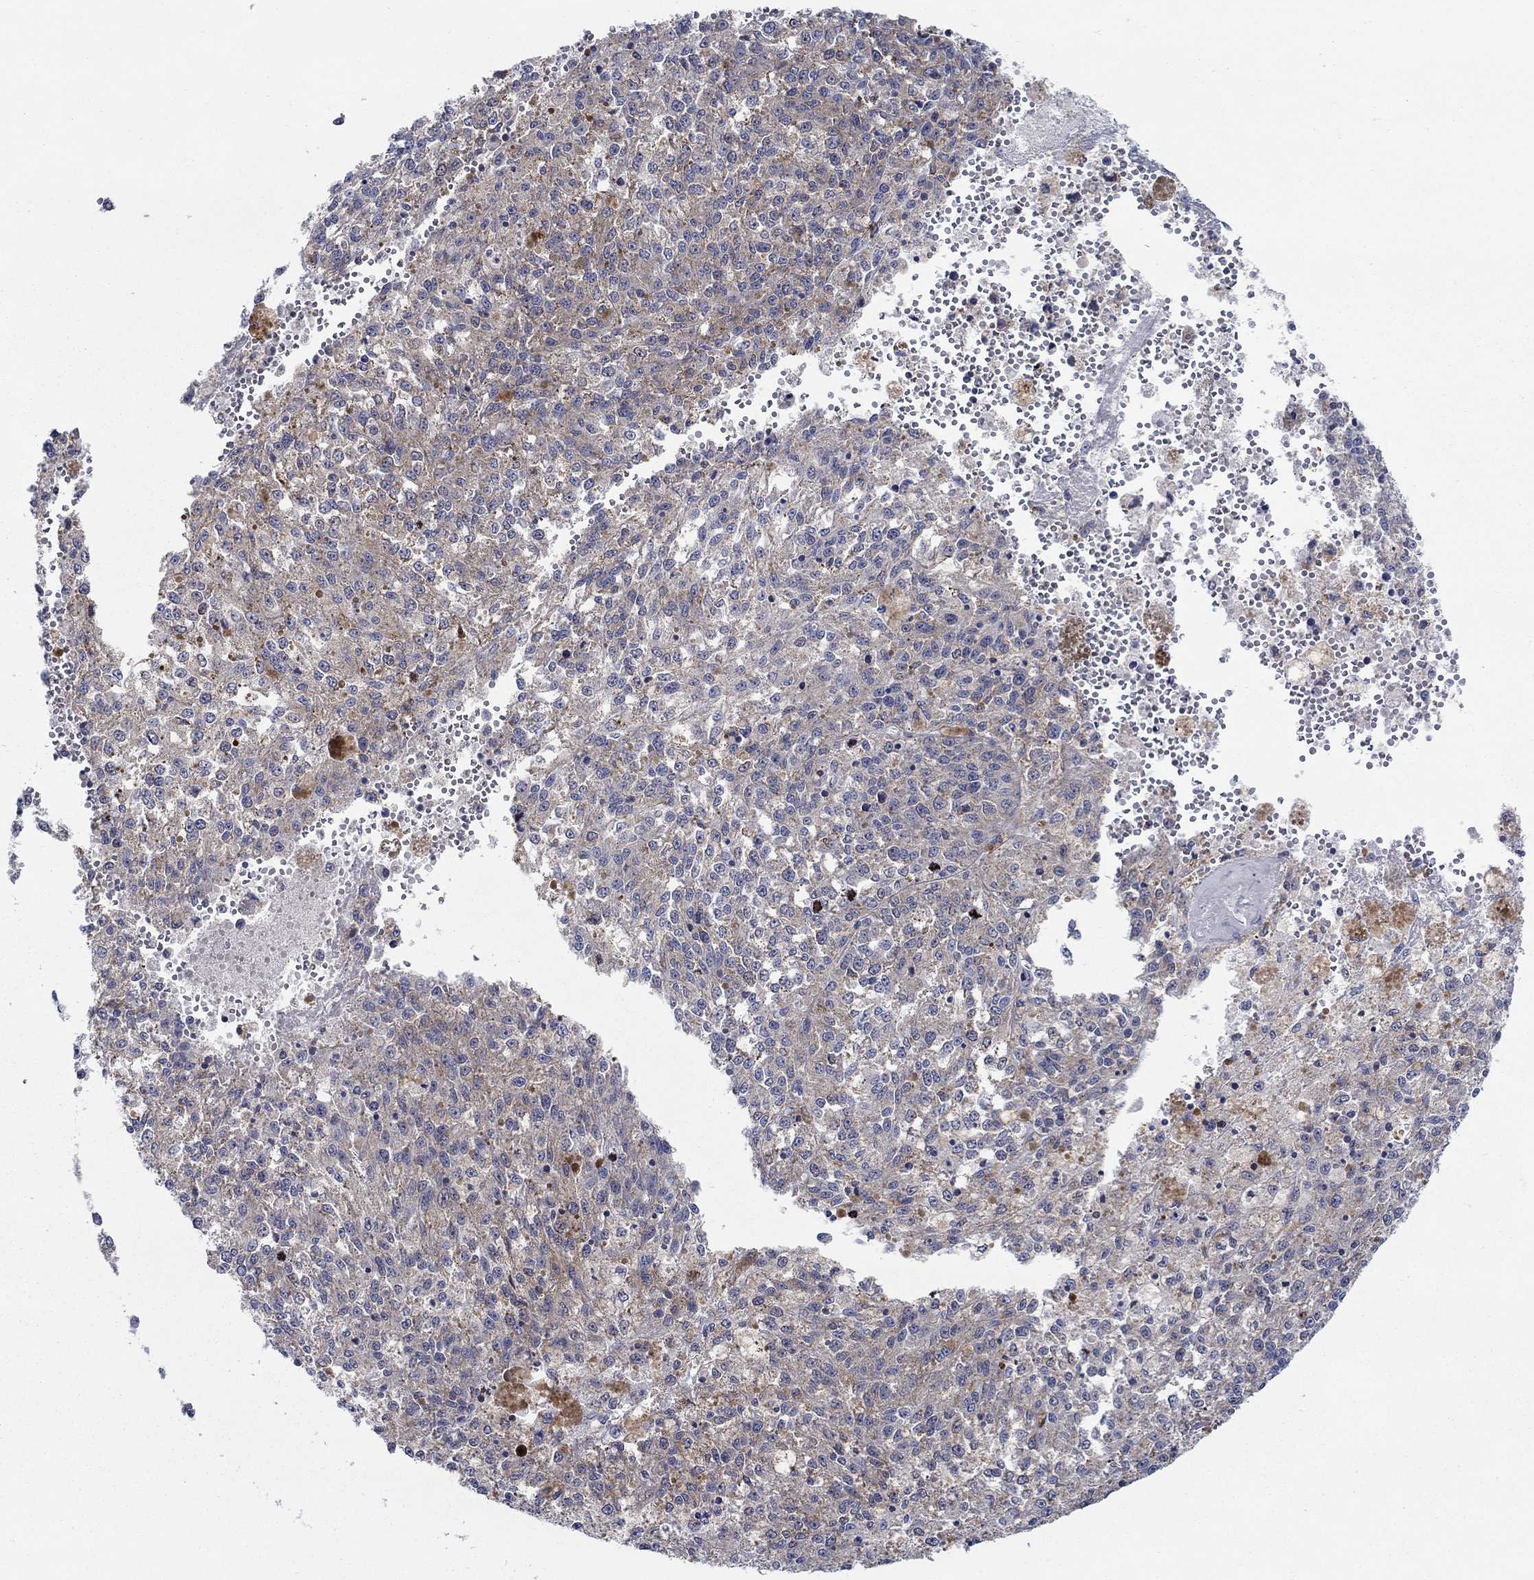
{"staining": {"intensity": "moderate", "quantity": "<25%", "location": "cytoplasmic/membranous"}, "tissue": "melanoma", "cell_type": "Tumor cells", "image_type": "cancer", "snomed": [{"axis": "morphology", "description": "Malignant melanoma, Metastatic site"}, {"axis": "topography", "description": "Lymph node"}], "caption": "Human melanoma stained for a protein (brown) displays moderate cytoplasmic/membranous positive staining in approximately <25% of tumor cells.", "gene": "FMN1", "patient": {"sex": "female", "age": 64}}